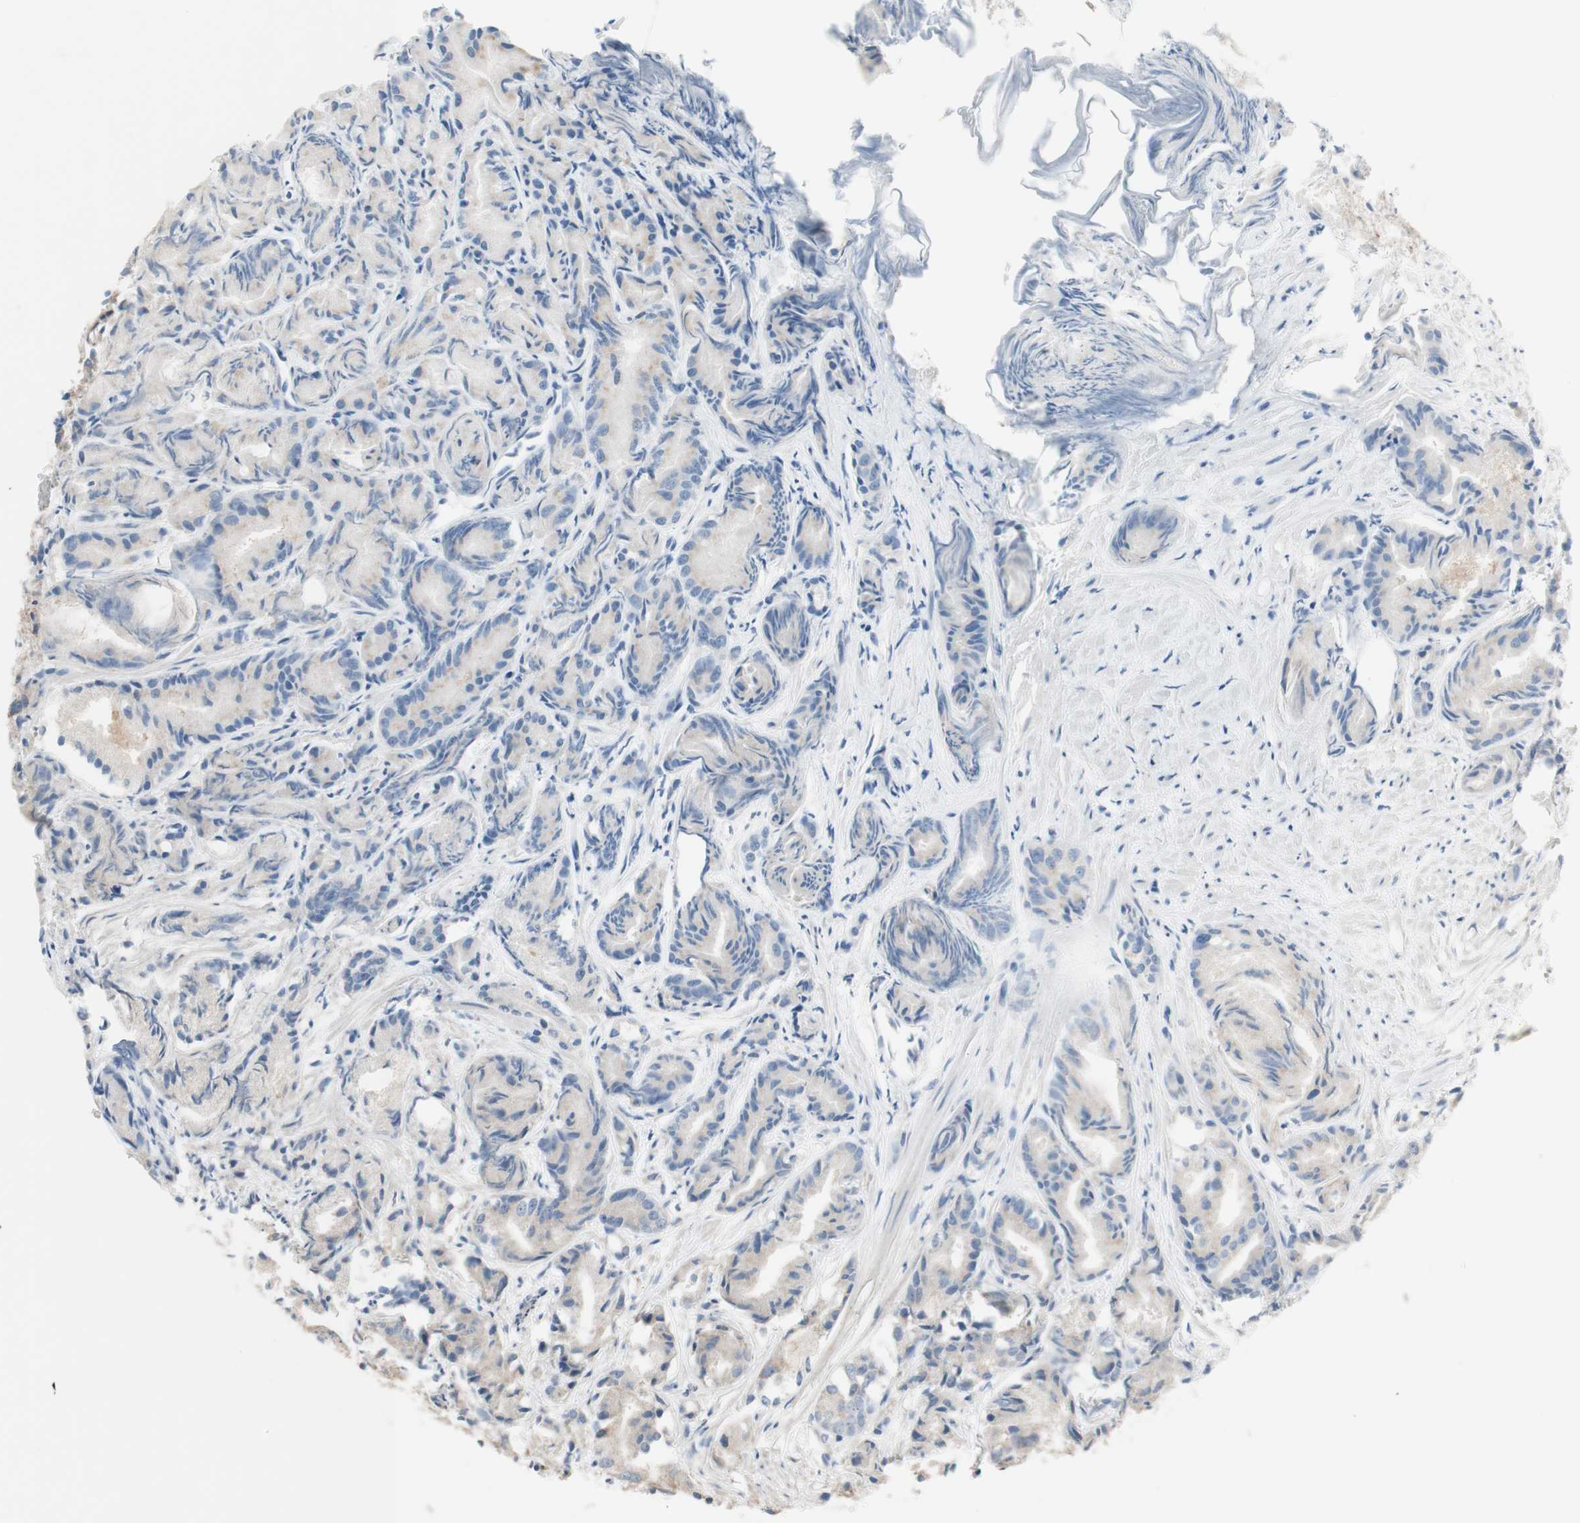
{"staining": {"intensity": "negative", "quantity": "none", "location": "none"}, "tissue": "prostate cancer", "cell_type": "Tumor cells", "image_type": "cancer", "snomed": [{"axis": "morphology", "description": "Adenocarcinoma, Low grade"}, {"axis": "topography", "description": "Prostate"}], "caption": "A histopathology image of human prostate low-grade adenocarcinoma is negative for staining in tumor cells.", "gene": "C3orf52", "patient": {"sex": "male", "age": 72}}